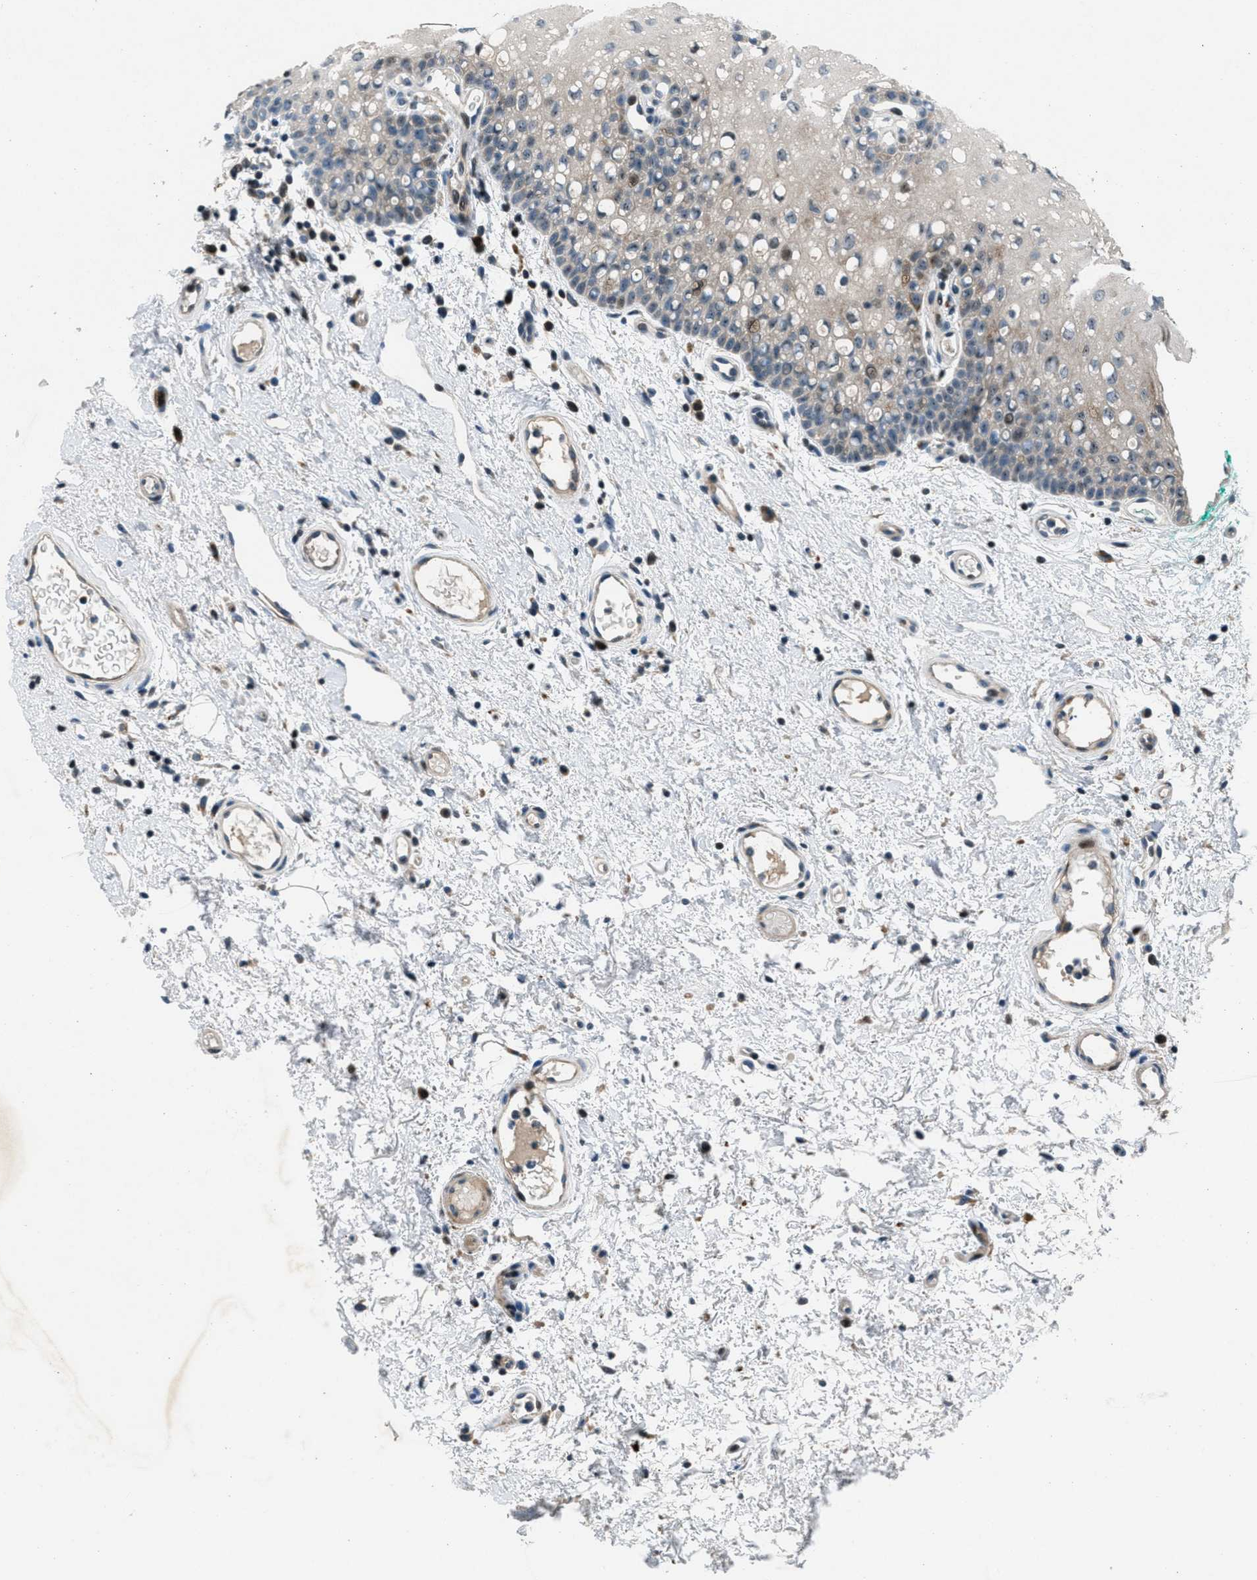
{"staining": {"intensity": "strong", "quantity": "<25%", "location": "cytoplasmic/membranous,nuclear"}, "tissue": "oral mucosa", "cell_type": "Squamous epithelial cells", "image_type": "normal", "snomed": [{"axis": "morphology", "description": "Normal tissue, NOS"}, {"axis": "morphology", "description": "Squamous cell carcinoma, NOS"}, {"axis": "topography", "description": "Oral tissue"}, {"axis": "topography", "description": "Salivary gland"}, {"axis": "topography", "description": "Head-Neck"}], "caption": "IHC staining of normal oral mucosa, which shows medium levels of strong cytoplasmic/membranous,nuclear expression in about <25% of squamous epithelial cells indicating strong cytoplasmic/membranous,nuclear protein staining. The staining was performed using DAB (3,3'-diaminobenzidine) (brown) for protein detection and nuclei were counterstained in hematoxylin (blue).", "gene": "CLEC2D", "patient": {"sex": "female", "age": 62}}